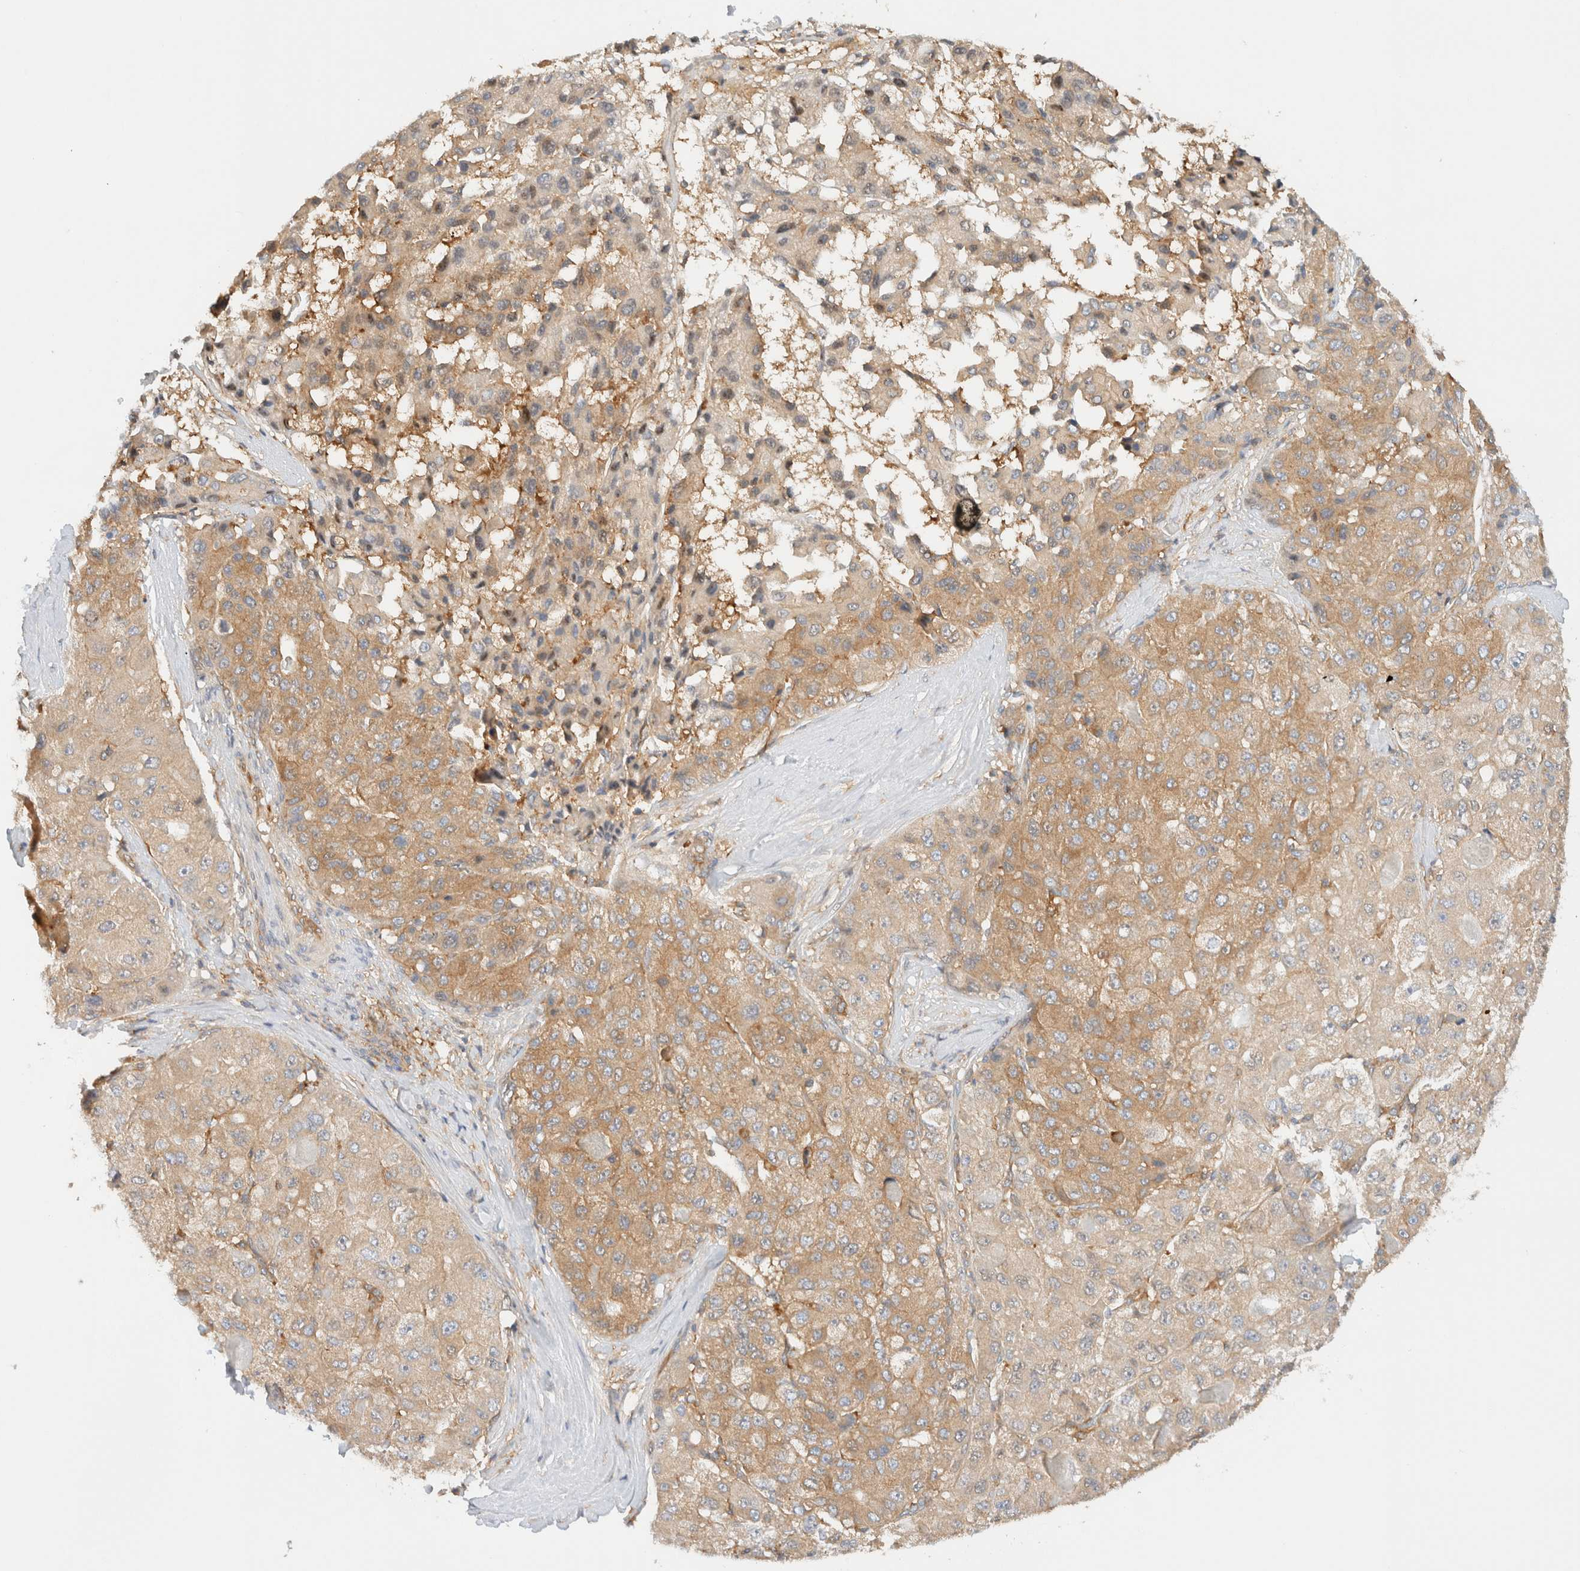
{"staining": {"intensity": "moderate", "quantity": ">75%", "location": "cytoplasmic/membranous"}, "tissue": "liver cancer", "cell_type": "Tumor cells", "image_type": "cancer", "snomed": [{"axis": "morphology", "description": "Carcinoma, Hepatocellular, NOS"}, {"axis": "topography", "description": "Liver"}], "caption": "Human liver hepatocellular carcinoma stained with a protein marker displays moderate staining in tumor cells.", "gene": "RABEP1", "patient": {"sex": "male", "age": 80}}